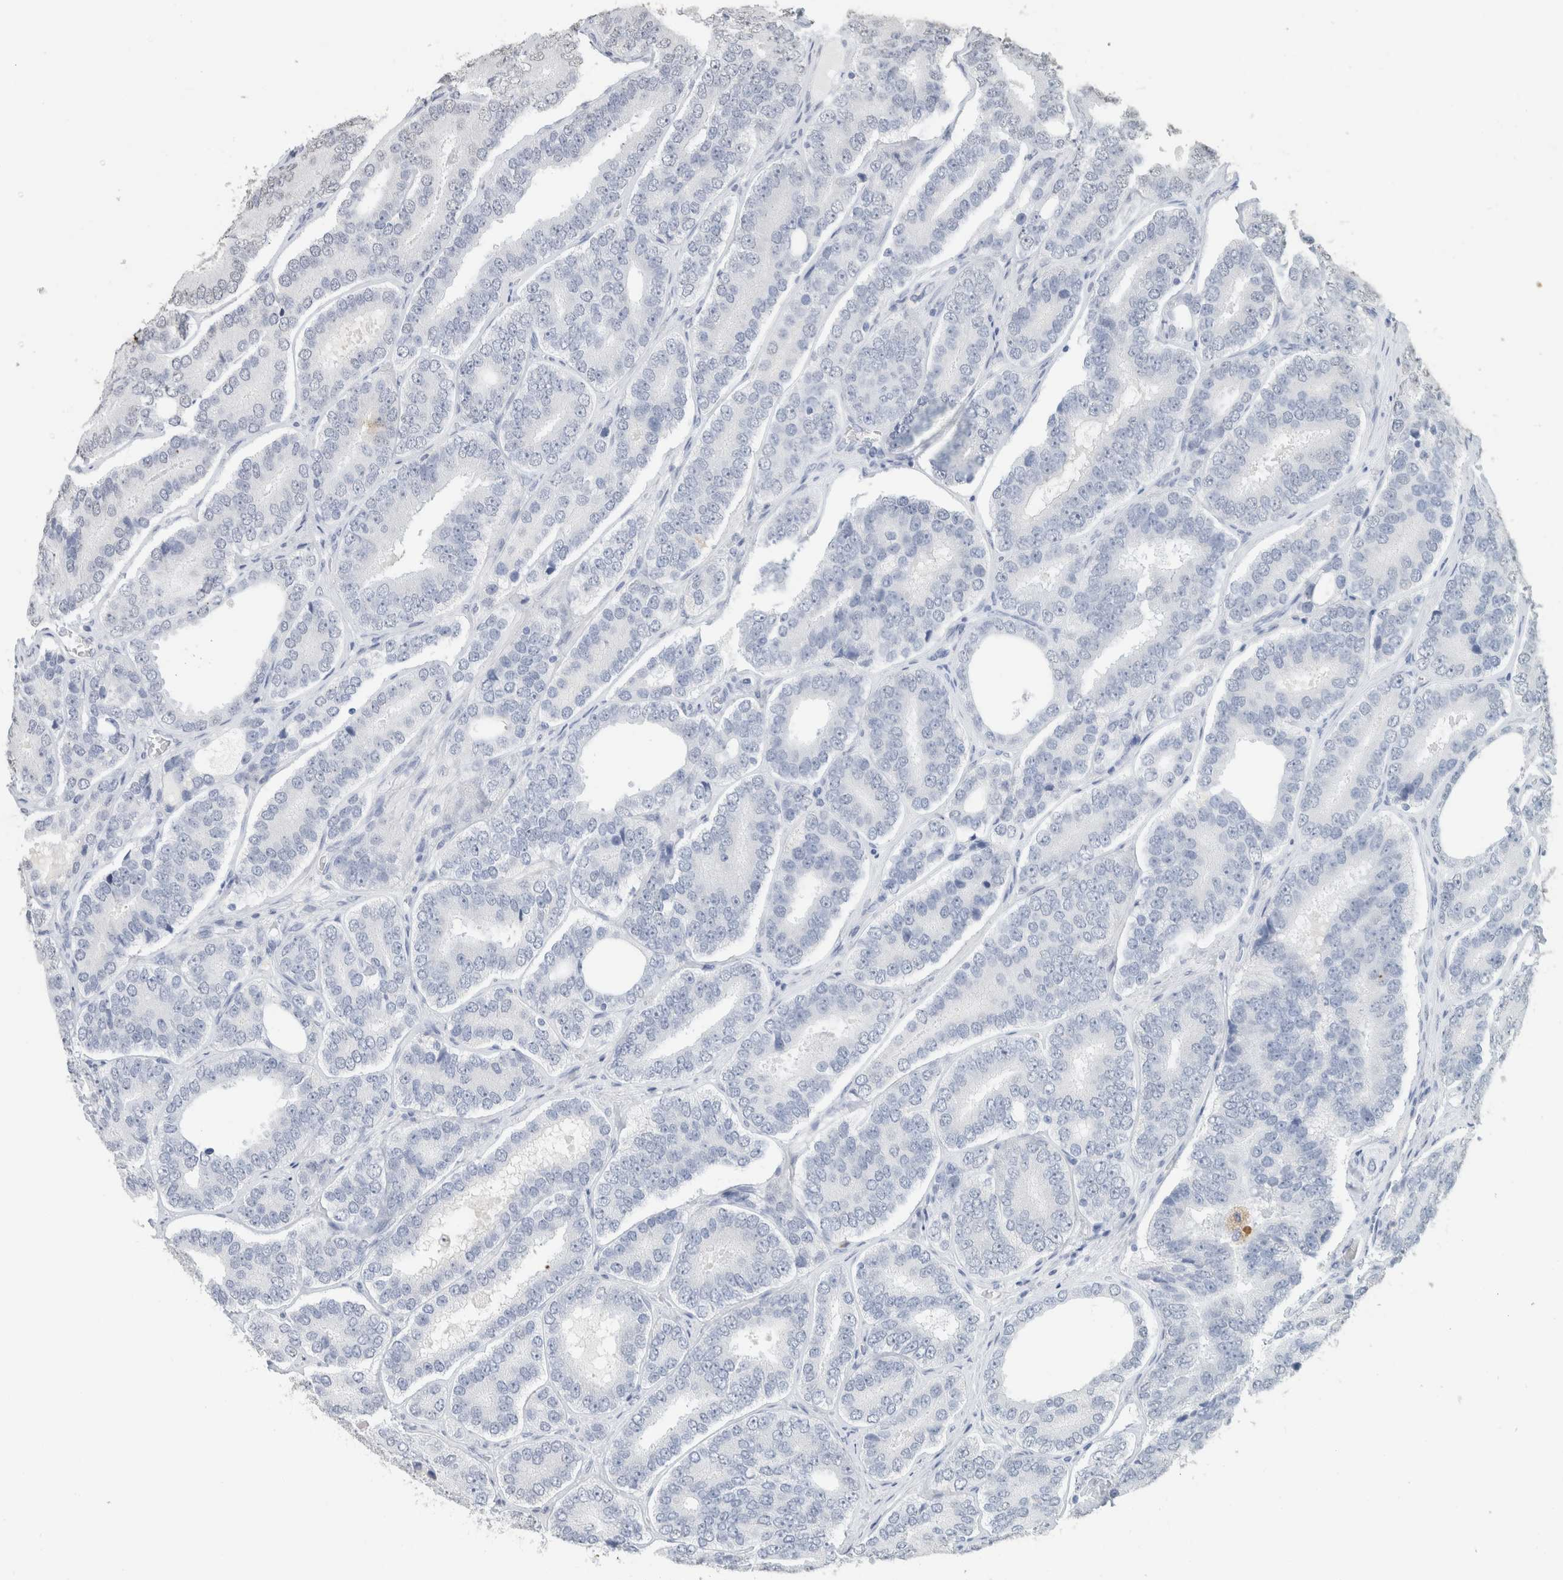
{"staining": {"intensity": "negative", "quantity": "none", "location": "none"}, "tissue": "prostate cancer", "cell_type": "Tumor cells", "image_type": "cancer", "snomed": [{"axis": "morphology", "description": "Adenocarcinoma, High grade"}, {"axis": "topography", "description": "Prostate"}], "caption": "Prostate cancer (adenocarcinoma (high-grade)) stained for a protein using immunohistochemistry (IHC) shows no positivity tumor cells.", "gene": "CD80", "patient": {"sex": "male", "age": 56}}